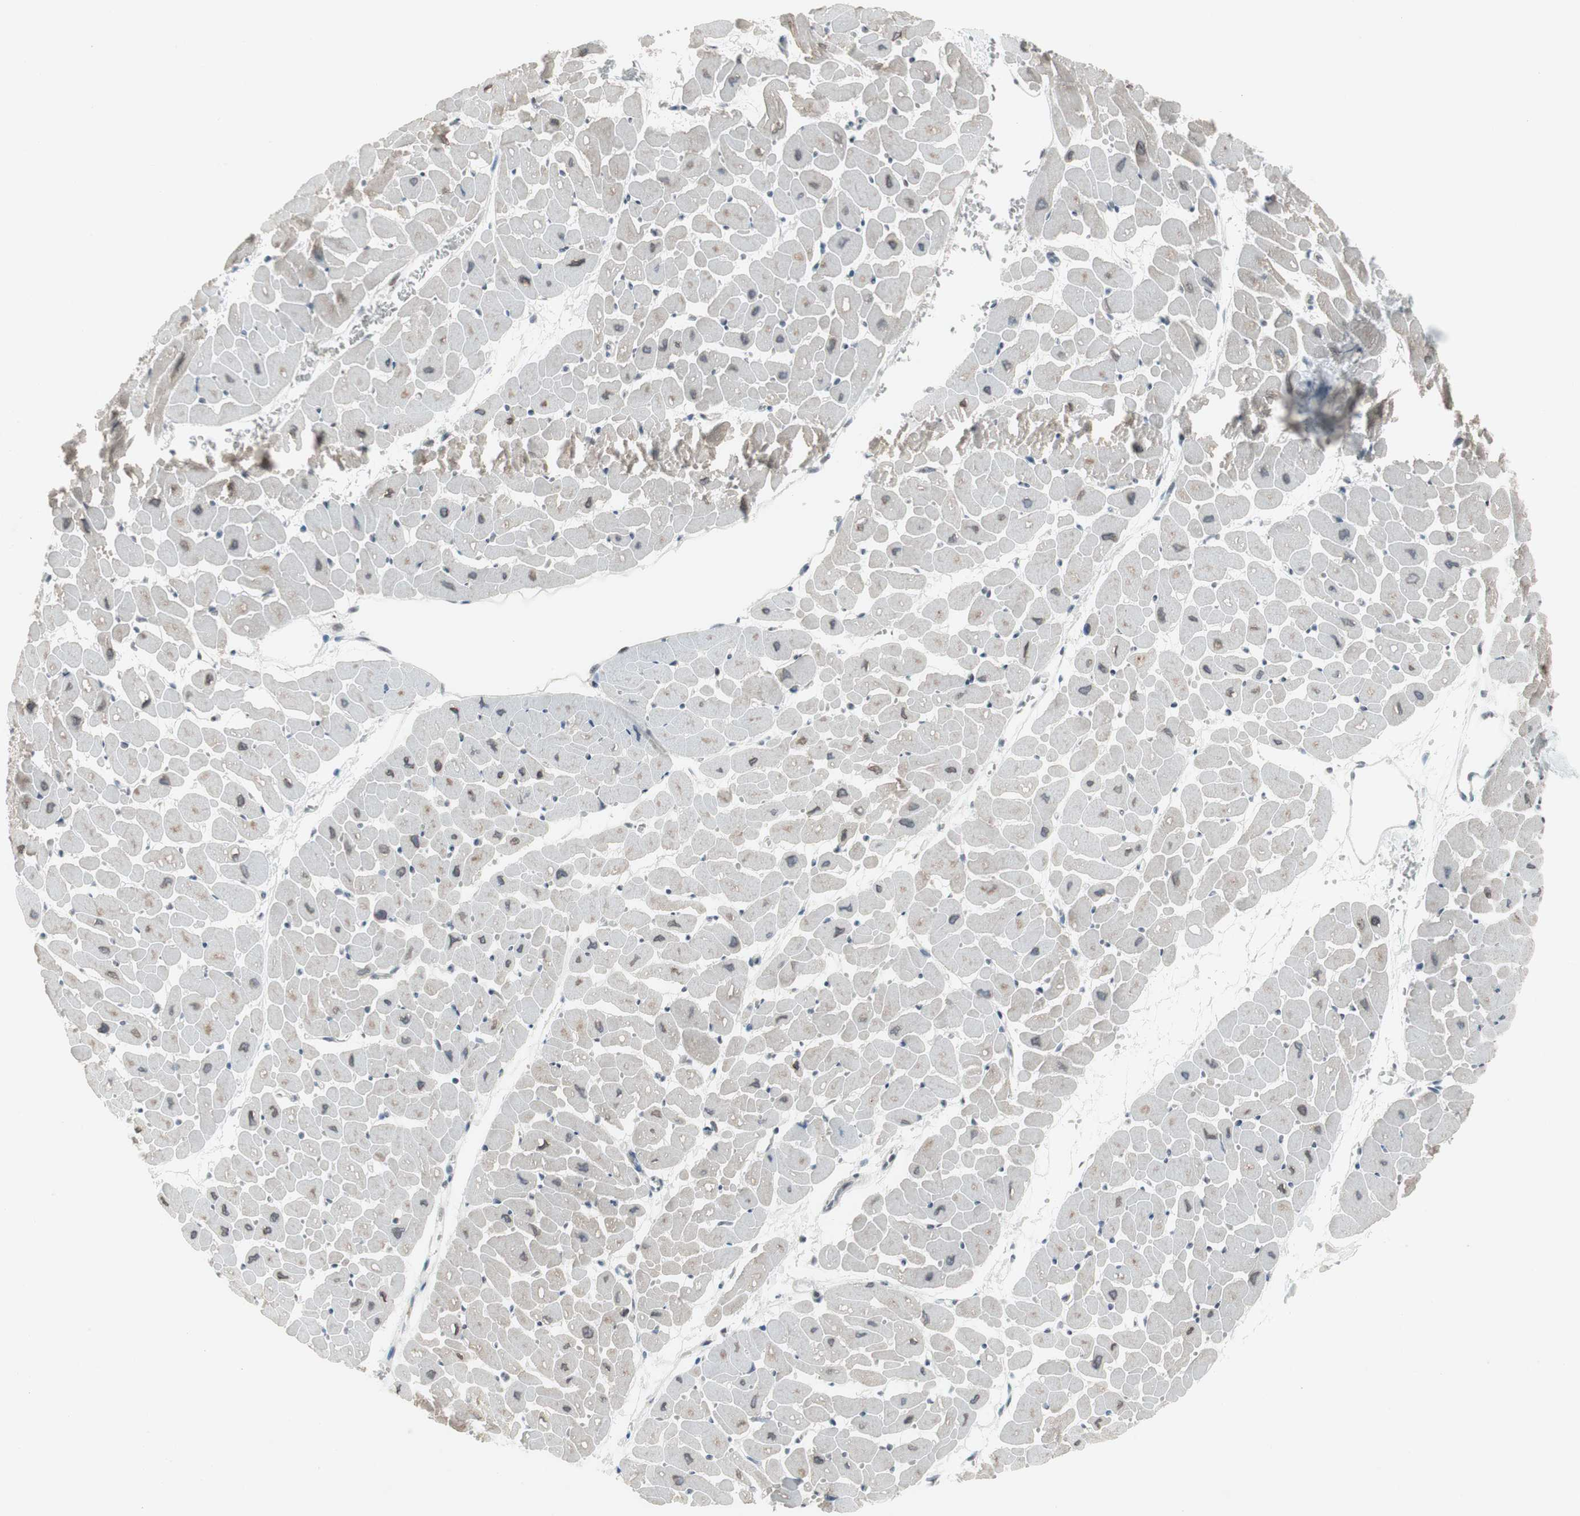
{"staining": {"intensity": "moderate", "quantity": "25%-75%", "location": "cytoplasmic/membranous"}, "tissue": "heart muscle", "cell_type": "Cardiomyocytes", "image_type": "normal", "snomed": [{"axis": "morphology", "description": "Normal tissue, NOS"}, {"axis": "topography", "description": "Heart"}], "caption": "This image exhibits normal heart muscle stained with immunohistochemistry (IHC) to label a protein in brown. The cytoplasmic/membranous of cardiomyocytes show moderate positivity for the protein. Nuclei are counter-stained blue.", "gene": "ARG2", "patient": {"sex": "male", "age": 45}}